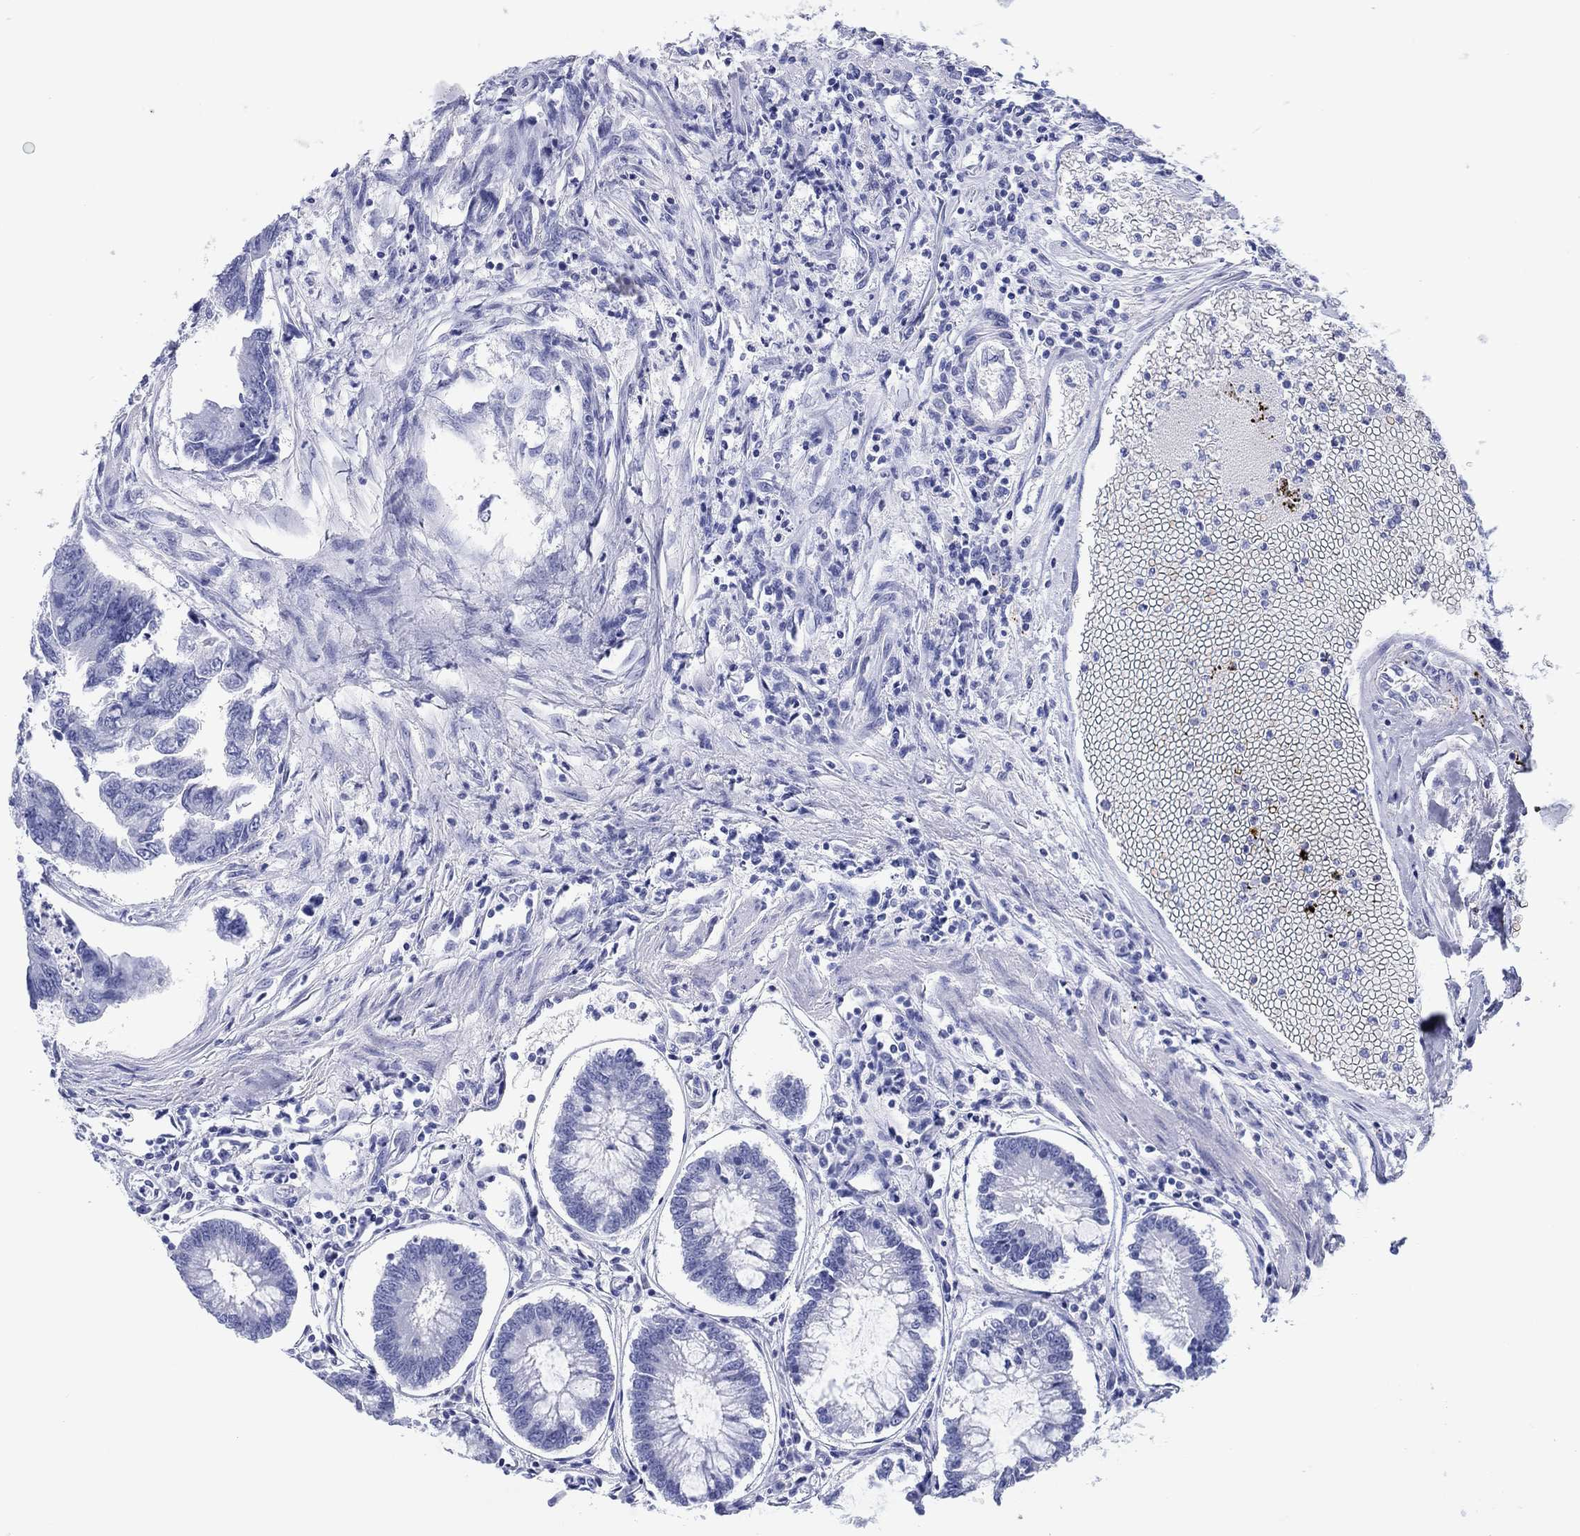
{"staining": {"intensity": "negative", "quantity": "none", "location": "none"}, "tissue": "colorectal cancer", "cell_type": "Tumor cells", "image_type": "cancer", "snomed": [{"axis": "morphology", "description": "Adenocarcinoma, NOS"}, {"axis": "topography", "description": "Colon"}], "caption": "Colorectal cancer was stained to show a protein in brown. There is no significant staining in tumor cells.", "gene": "ERICH3", "patient": {"sex": "female", "age": 65}}